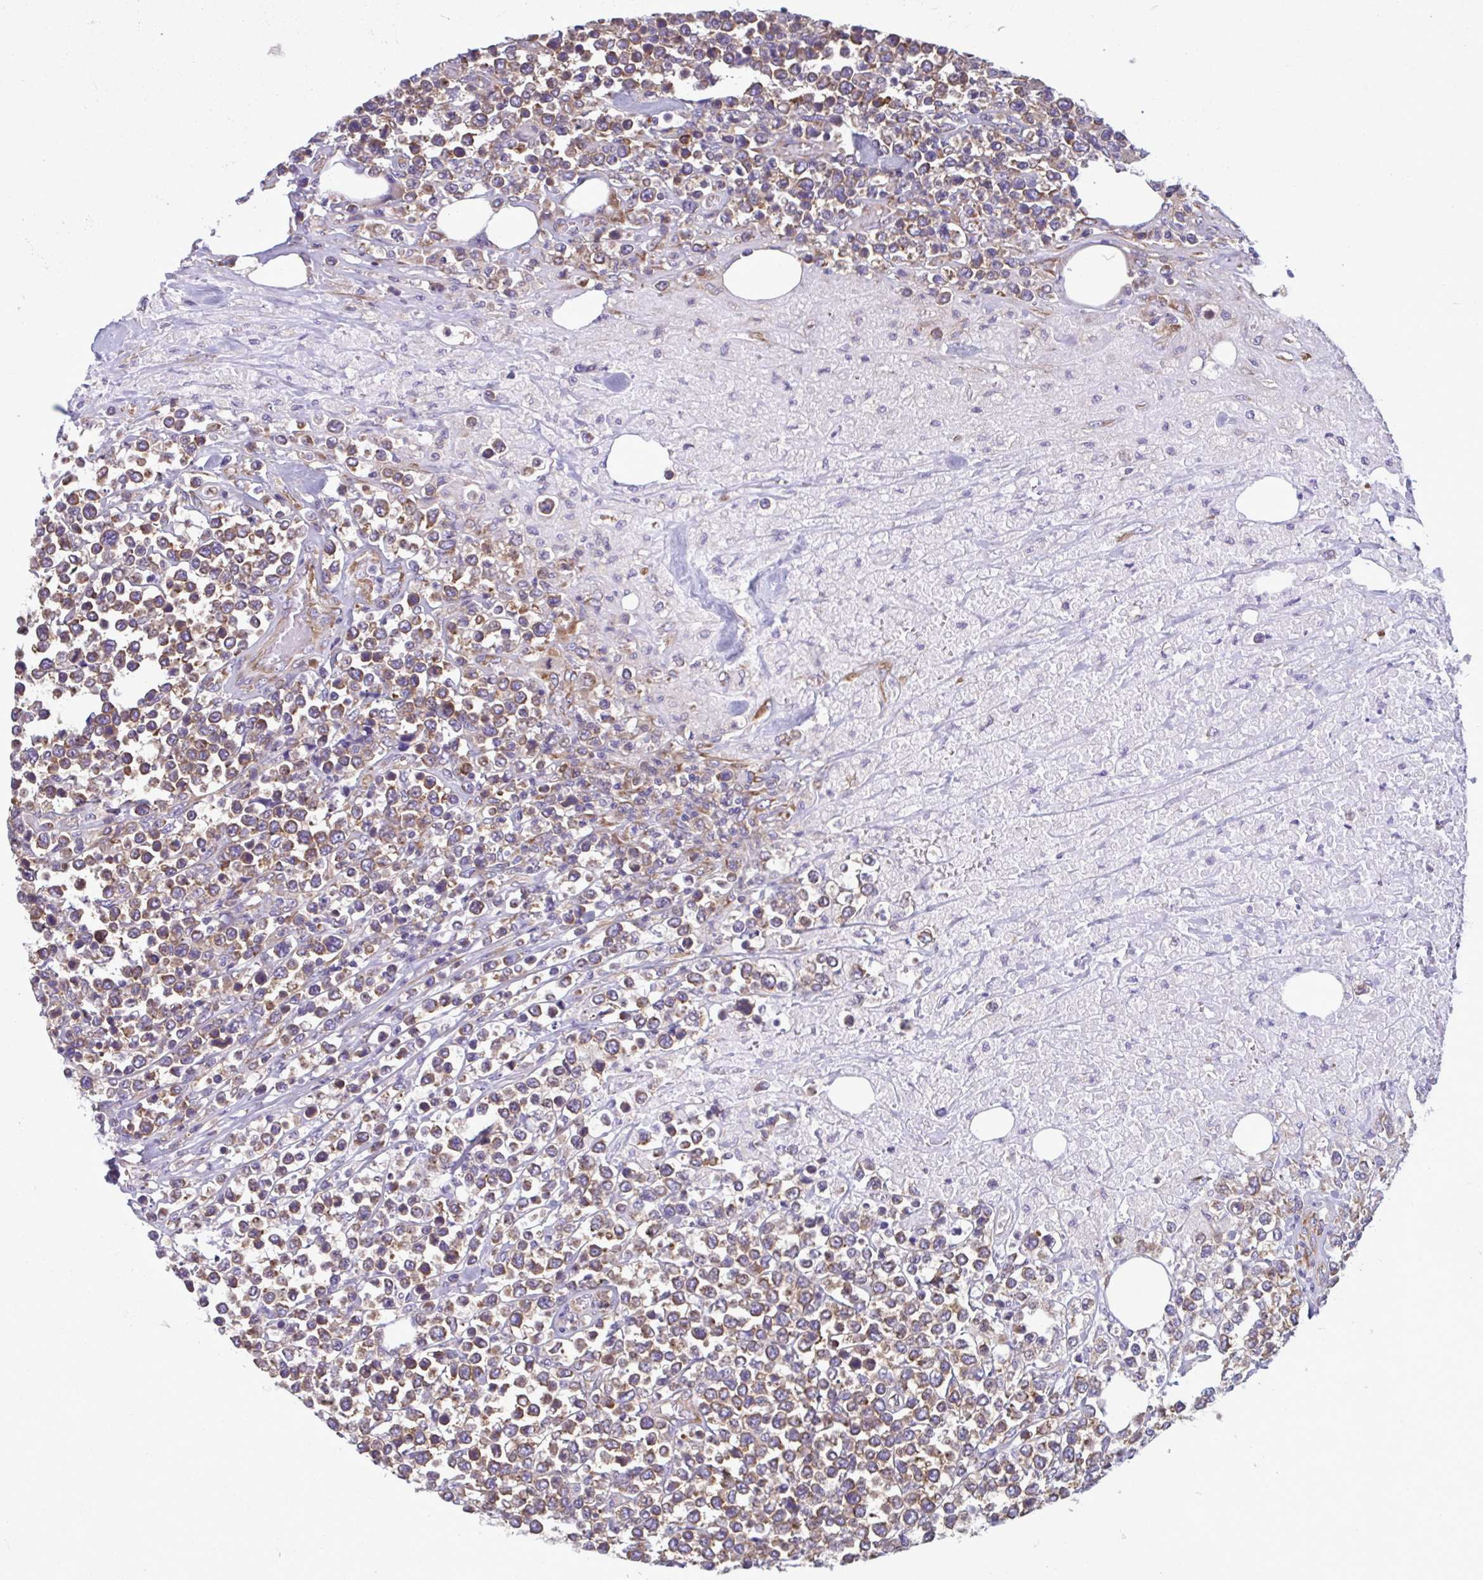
{"staining": {"intensity": "moderate", "quantity": ">75%", "location": "cytoplasmic/membranous"}, "tissue": "lymphoma", "cell_type": "Tumor cells", "image_type": "cancer", "snomed": [{"axis": "morphology", "description": "Malignant lymphoma, non-Hodgkin's type, High grade"}, {"axis": "topography", "description": "Soft tissue"}], "caption": "Protein staining of lymphoma tissue demonstrates moderate cytoplasmic/membranous expression in approximately >75% of tumor cells.", "gene": "RPS16", "patient": {"sex": "female", "age": 56}}